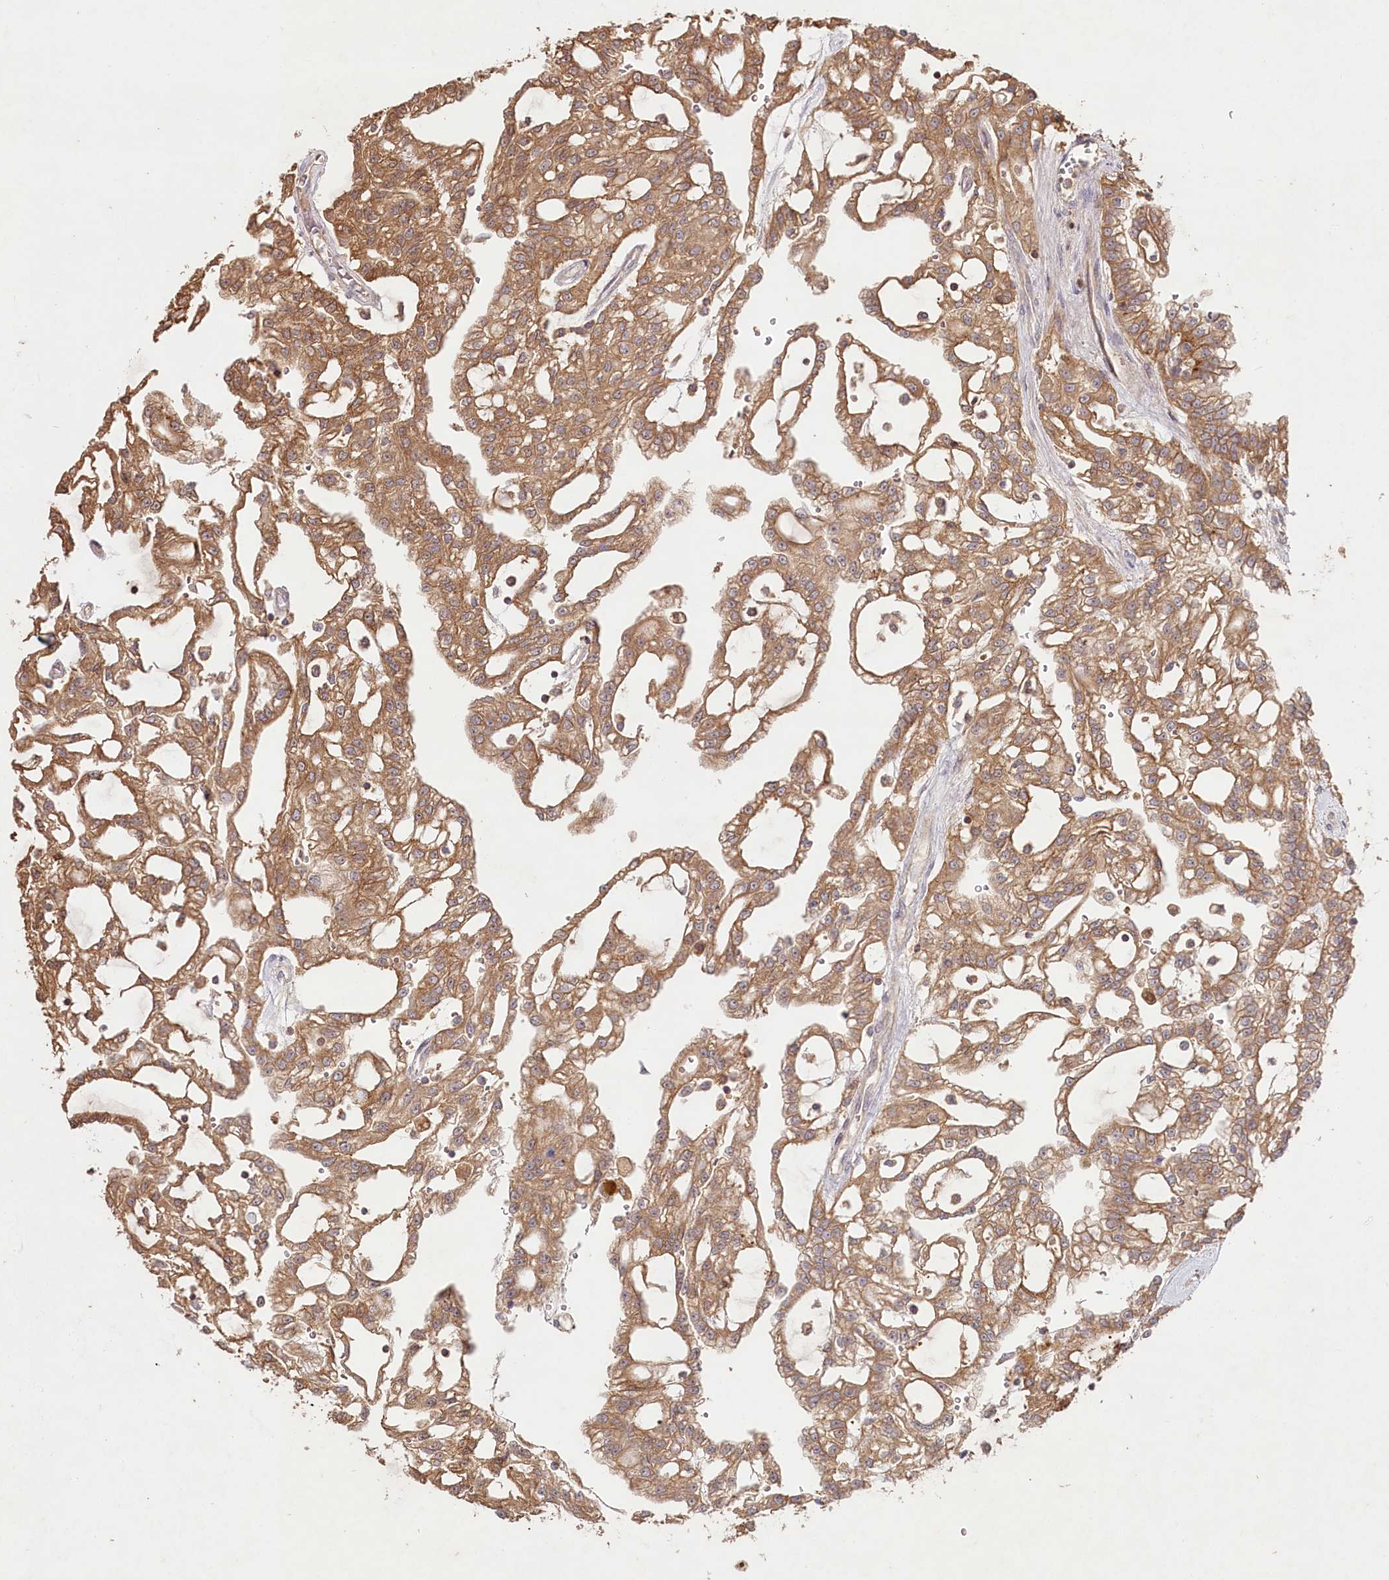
{"staining": {"intensity": "moderate", "quantity": ">75%", "location": "cytoplasmic/membranous"}, "tissue": "renal cancer", "cell_type": "Tumor cells", "image_type": "cancer", "snomed": [{"axis": "morphology", "description": "Adenocarcinoma, NOS"}, {"axis": "topography", "description": "Kidney"}], "caption": "A histopathology image of human renal cancer stained for a protein demonstrates moderate cytoplasmic/membranous brown staining in tumor cells.", "gene": "HAL", "patient": {"sex": "male", "age": 63}}